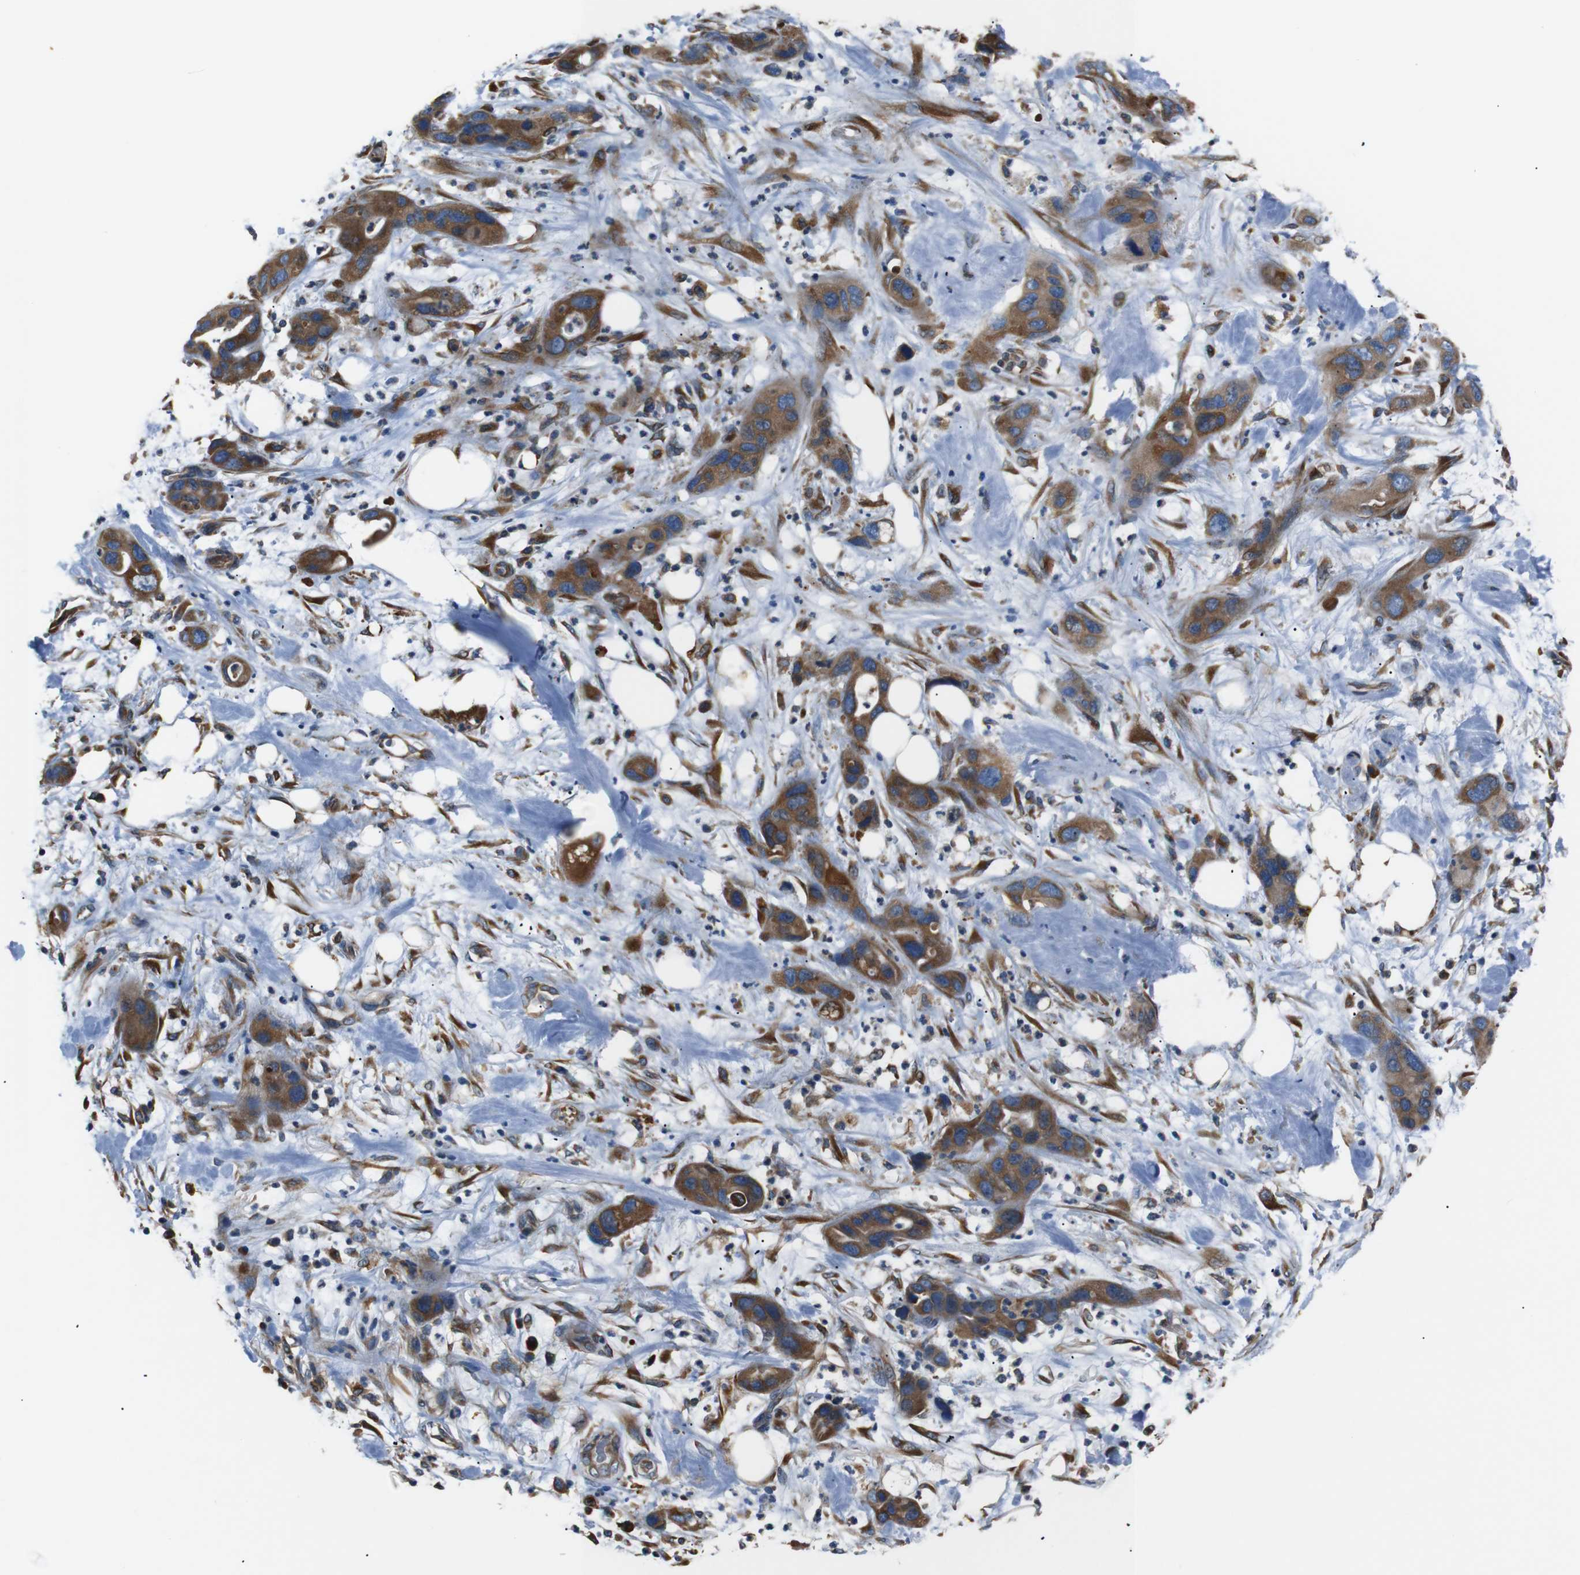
{"staining": {"intensity": "moderate", "quantity": ">75%", "location": "cytoplasmic/membranous"}, "tissue": "pancreatic cancer", "cell_type": "Tumor cells", "image_type": "cancer", "snomed": [{"axis": "morphology", "description": "Adenocarcinoma, NOS"}, {"axis": "topography", "description": "Pancreas"}], "caption": "About >75% of tumor cells in pancreatic cancer (adenocarcinoma) display moderate cytoplasmic/membranous protein staining as visualized by brown immunohistochemical staining.", "gene": "TMED2", "patient": {"sex": "female", "age": 71}}